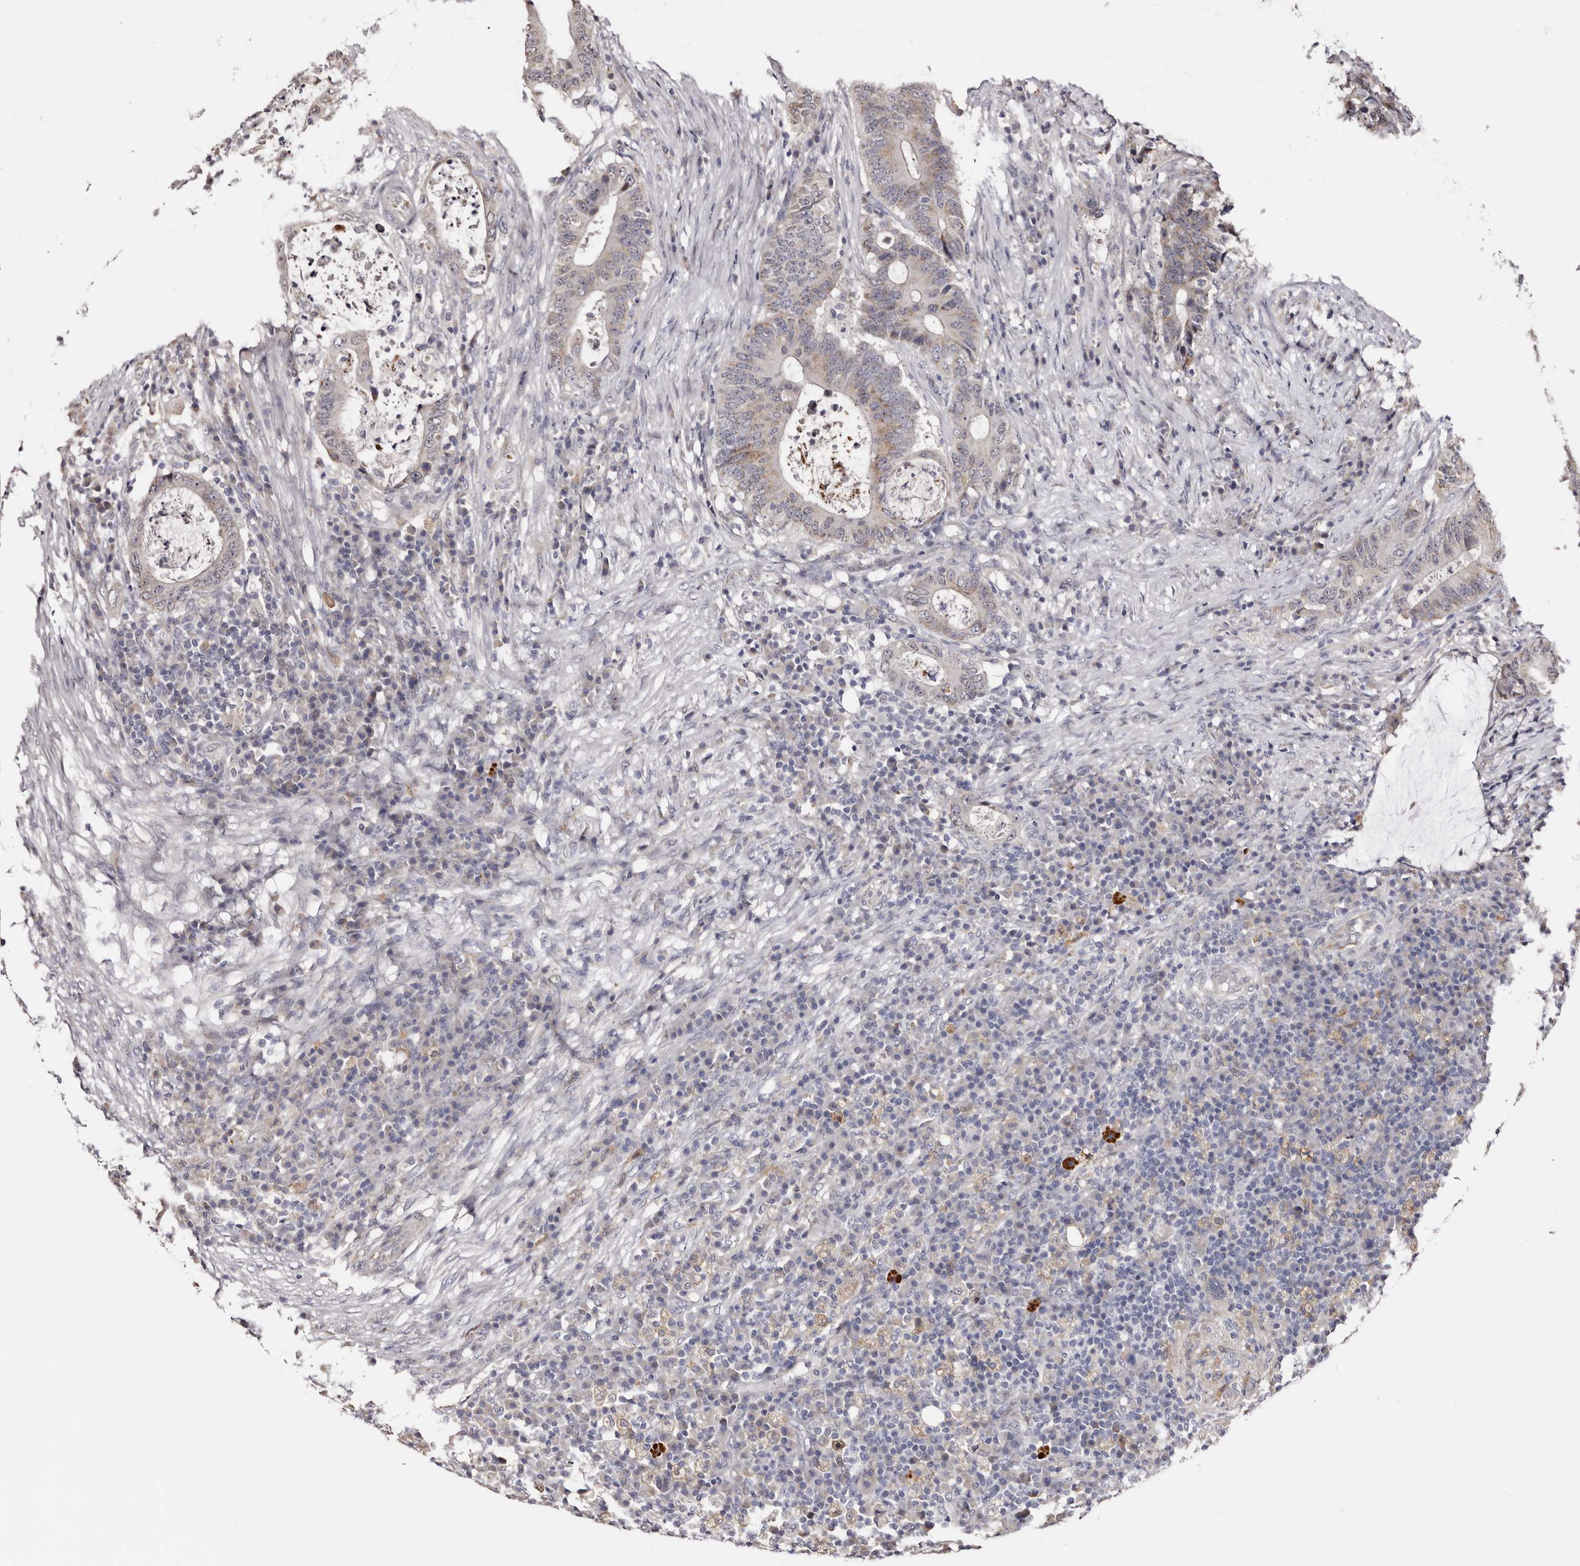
{"staining": {"intensity": "moderate", "quantity": "25%-75%", "location": "cytoplasmic/membranous"}, "tissue": "colorectal cancer", "cell_type": "Tumor cells", "image_type": "cancer", "snomed": [{"axis": "morphology", "description": "Adenocarcinoma, NOS"}, {"axis": "topography", "description": "Colon"}], "caption": "A micrograph of human colorectal cancer stained for a protein exhibits moderate cytoplasmic/membranous brown staining in tumor cells.", "gene": "PTAFR", "patient": {"sex": "male", "age": 83}}